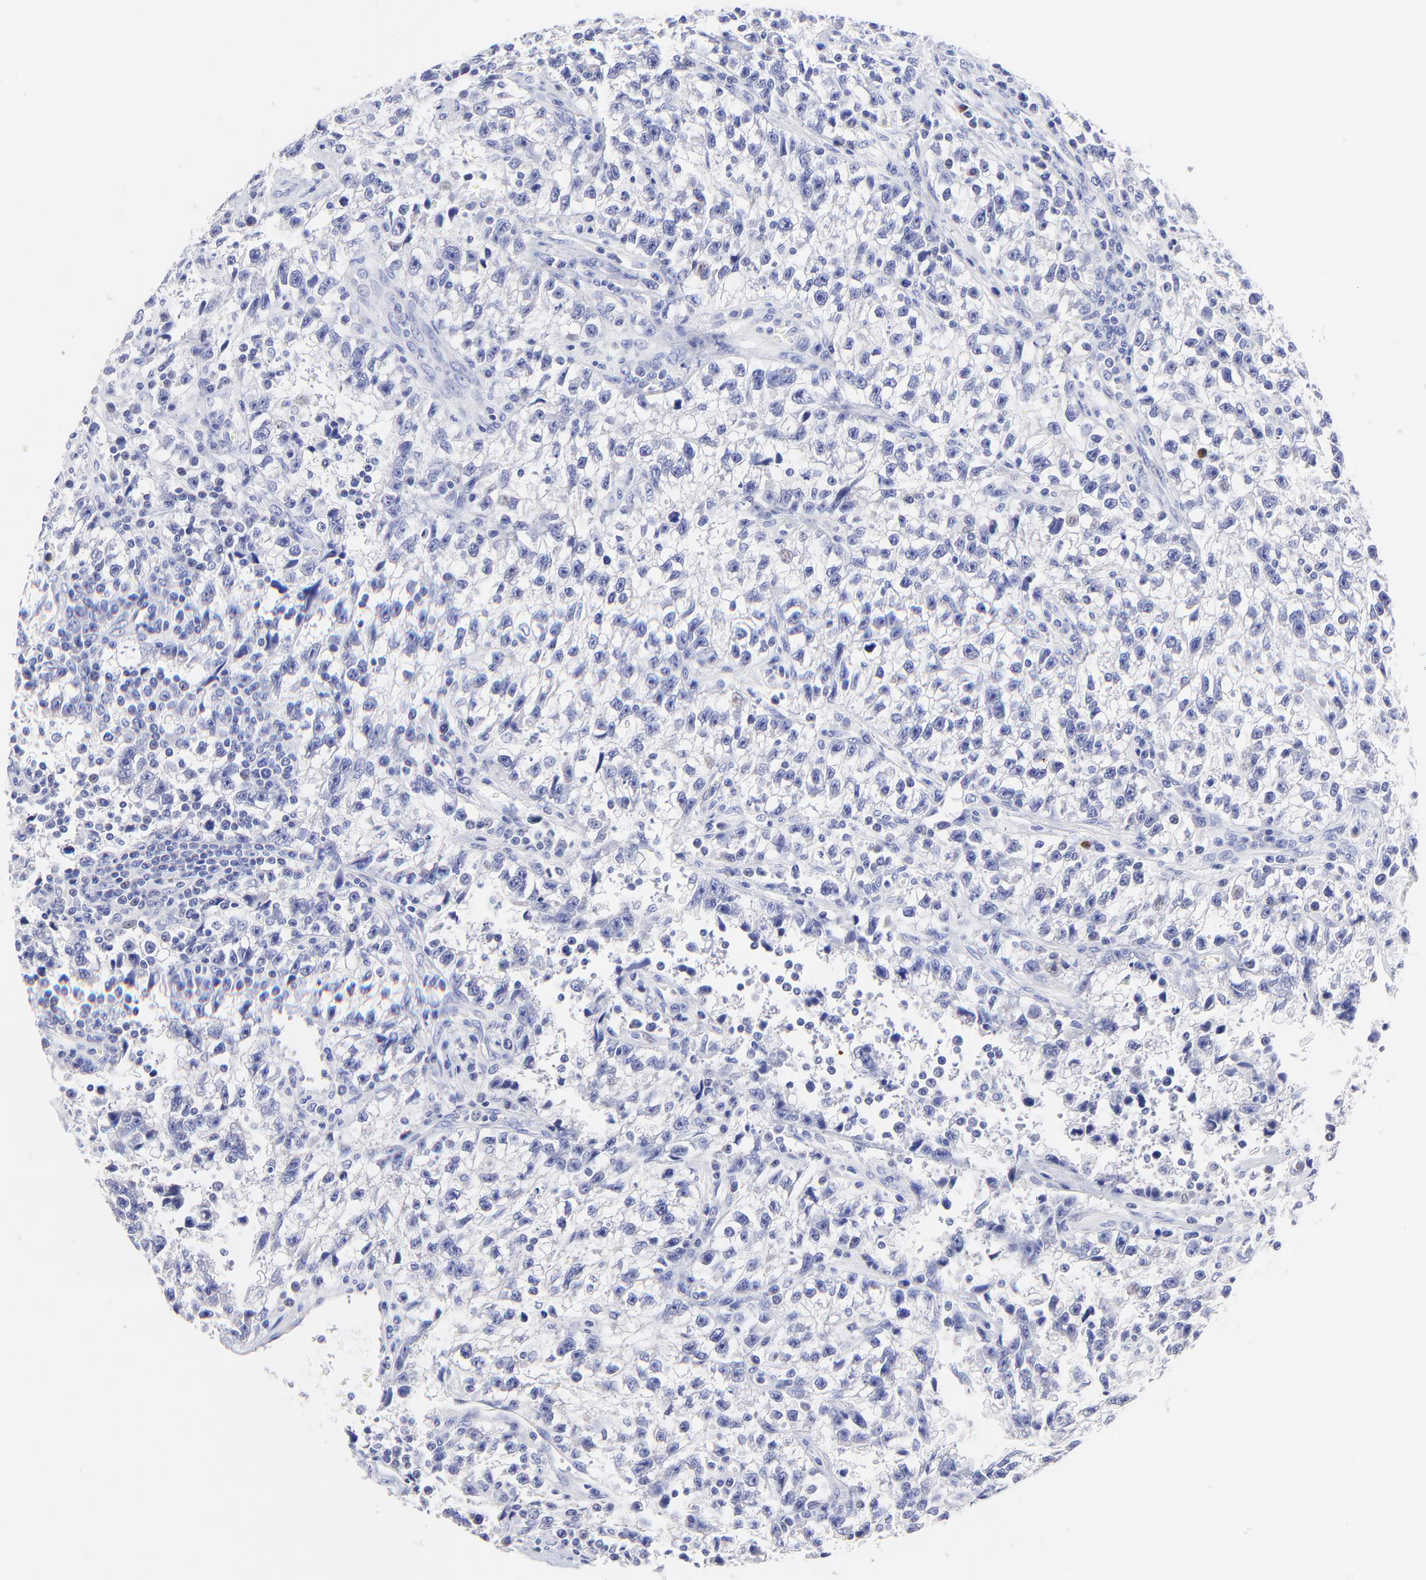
{"staining": {"intensity": "negative", "quantity": "none", "location": "none"}, "tissue": "testis cancer", "cell_type": "Tumor cells", "image_type": "cancer", "snomed": [{"axis": "morphology", "description": "Seminoma, NOS"}, {"axis": "topography", "description": "Testis"}], "caption": "DAB immunohistochemical staining of testis cancer displays no significant positivity in tumor cells.", "gene": "RAB3A", "patient": {"sex": "male", "age": 38}}